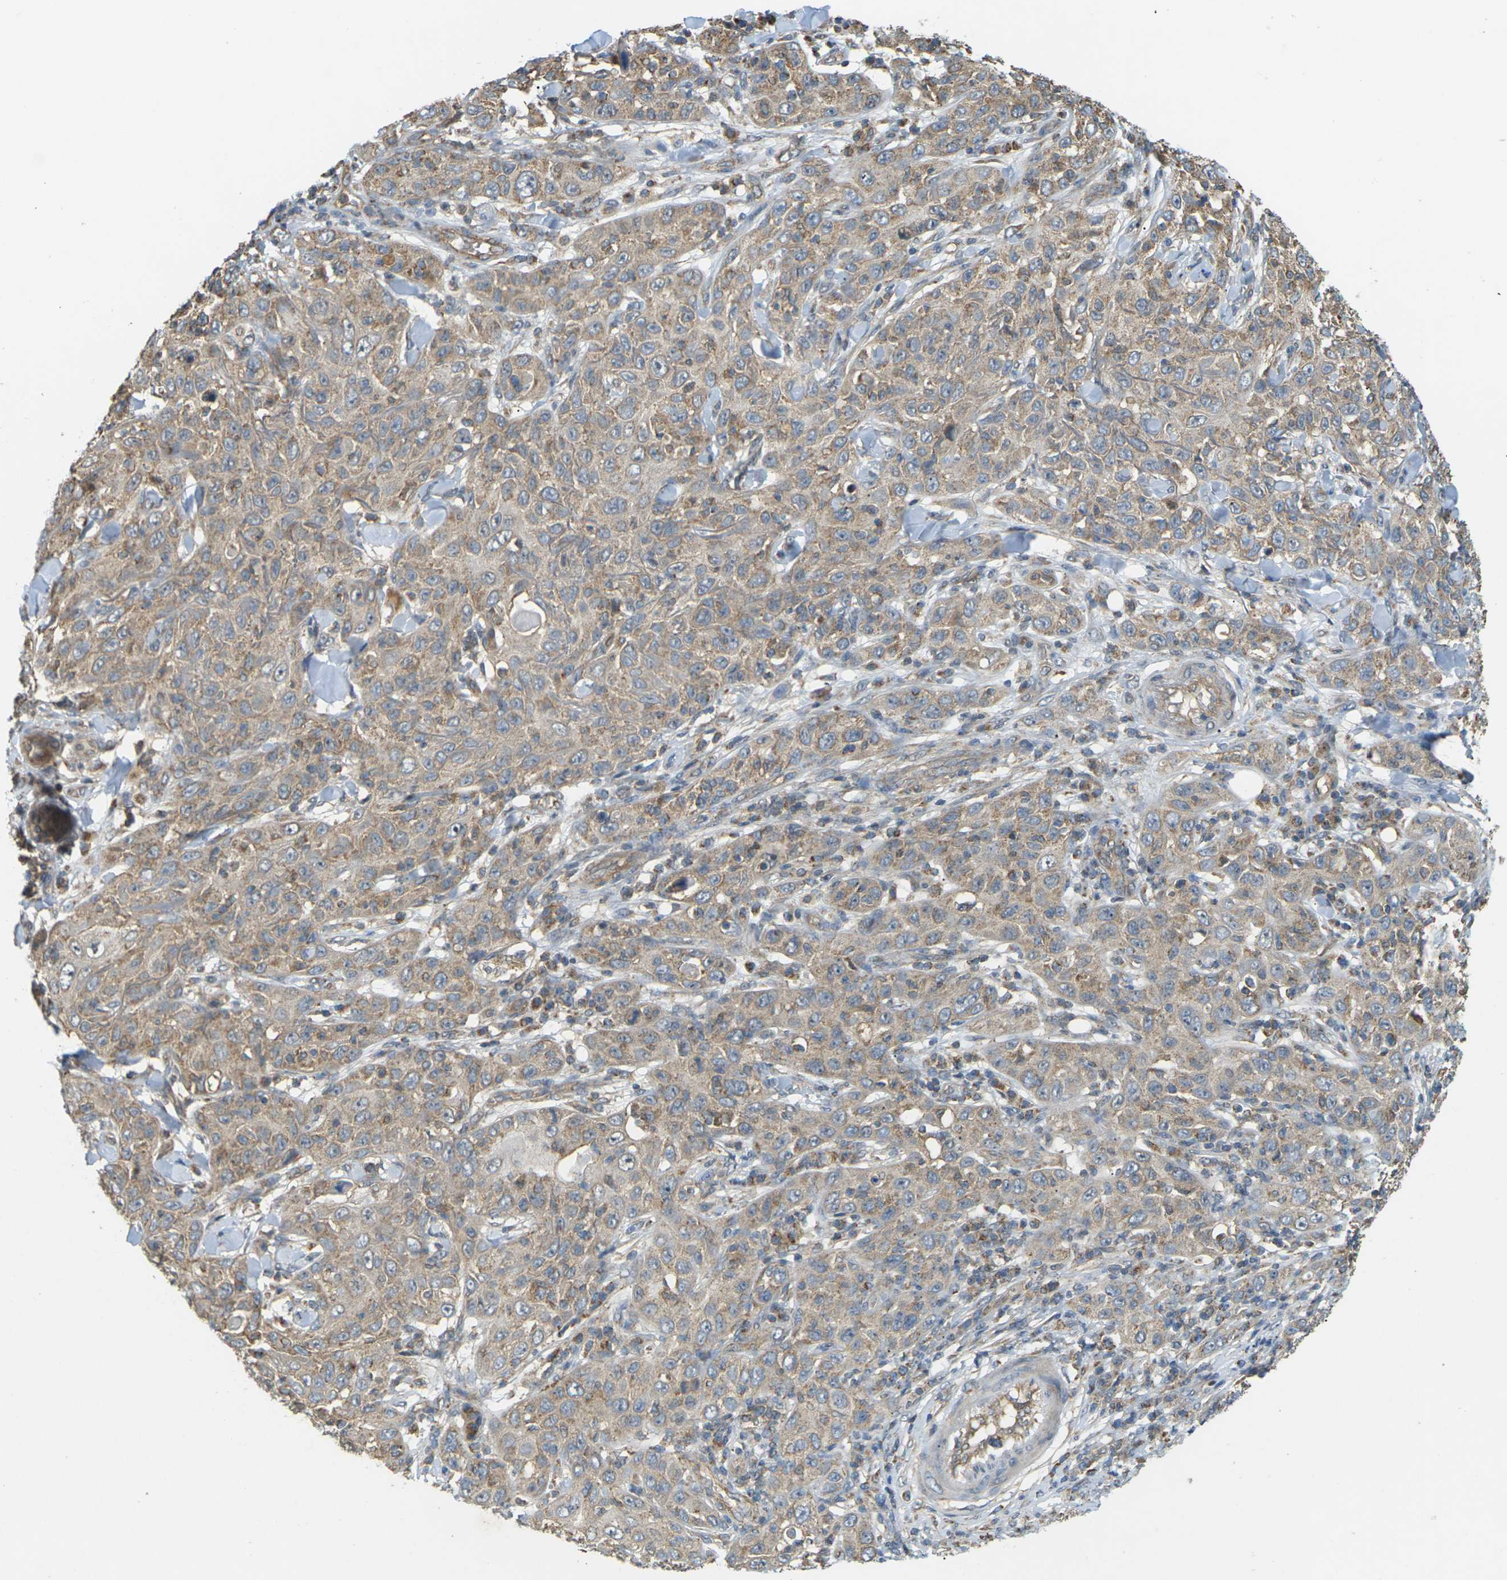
{"staining": {"intensity": "weak", "quantity": ">75%", "location": "cytoplasmic/membranous"}, "tissue": "skin cancer", "cell_type": "Tumor cells", "image_type": "cancer", "snomed": [{"axis": "morphology", "description": "Squamous cell carcinoma, NOS"}, {"axis": "topography", "description": "Skin"}], "caption": "There is low levels of weak cytoplasmic/membranous staining in tumor cells of skin cancer (squamous cell carcinoma), as demonstrated by immunohistochemical staining (brown color).", "gene": "KSR1", "patient": {"sex": "female", "age": 88}}